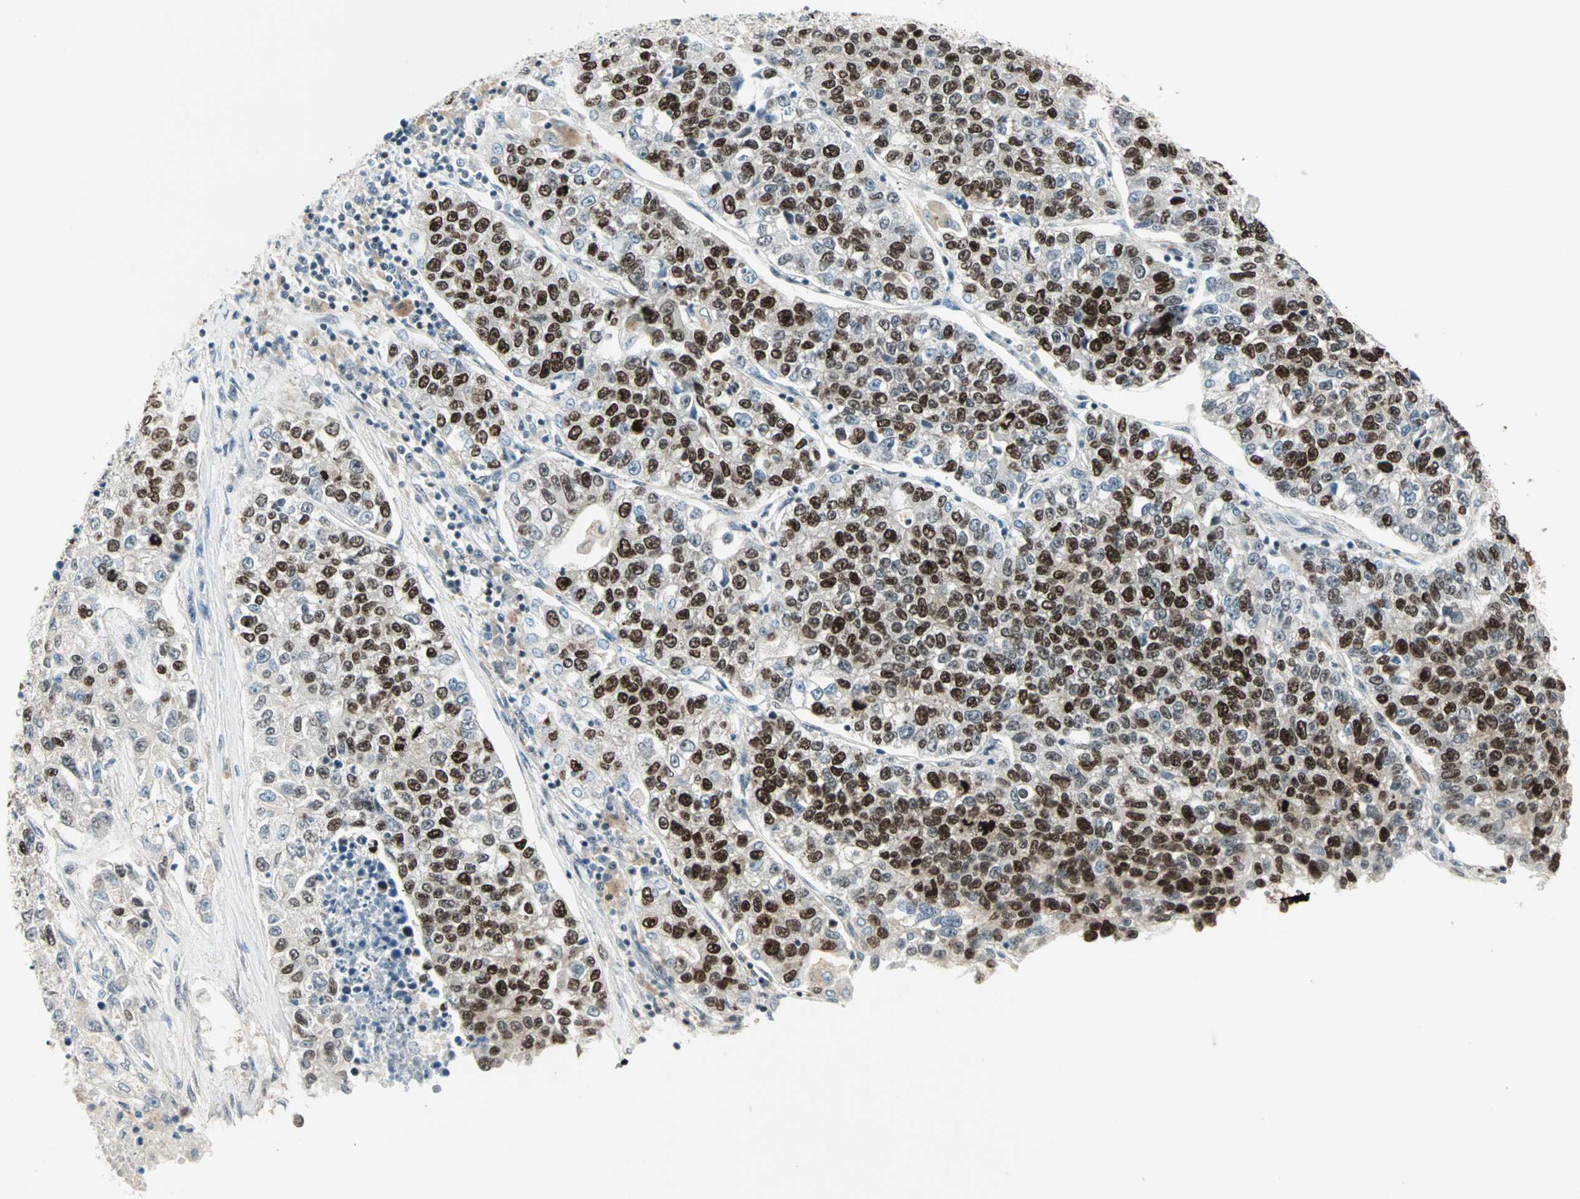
{"staining": {"intensity": "strong", "quantity": "25%-75%", "location": "nuclear"}, "tissue": "lung cancer", "cell_type": "Tumor cells", "image_type": "cancer", "snomed": [{"axis": "morphology", "description": "Adenocarcinoma, NOS"}, {"axis": "topography", "description": "Lung"}], "caption": "Strong nuclear protein expression is appreciated in about 25%-75% of tumor cells in lung cancer (adenocarcinoma). Immunohistochemistry stains the protein of interest in brown and the nuclei are stained blue.", "gene": "MDC1", "patient": {"sex": "male", "age": 49}}